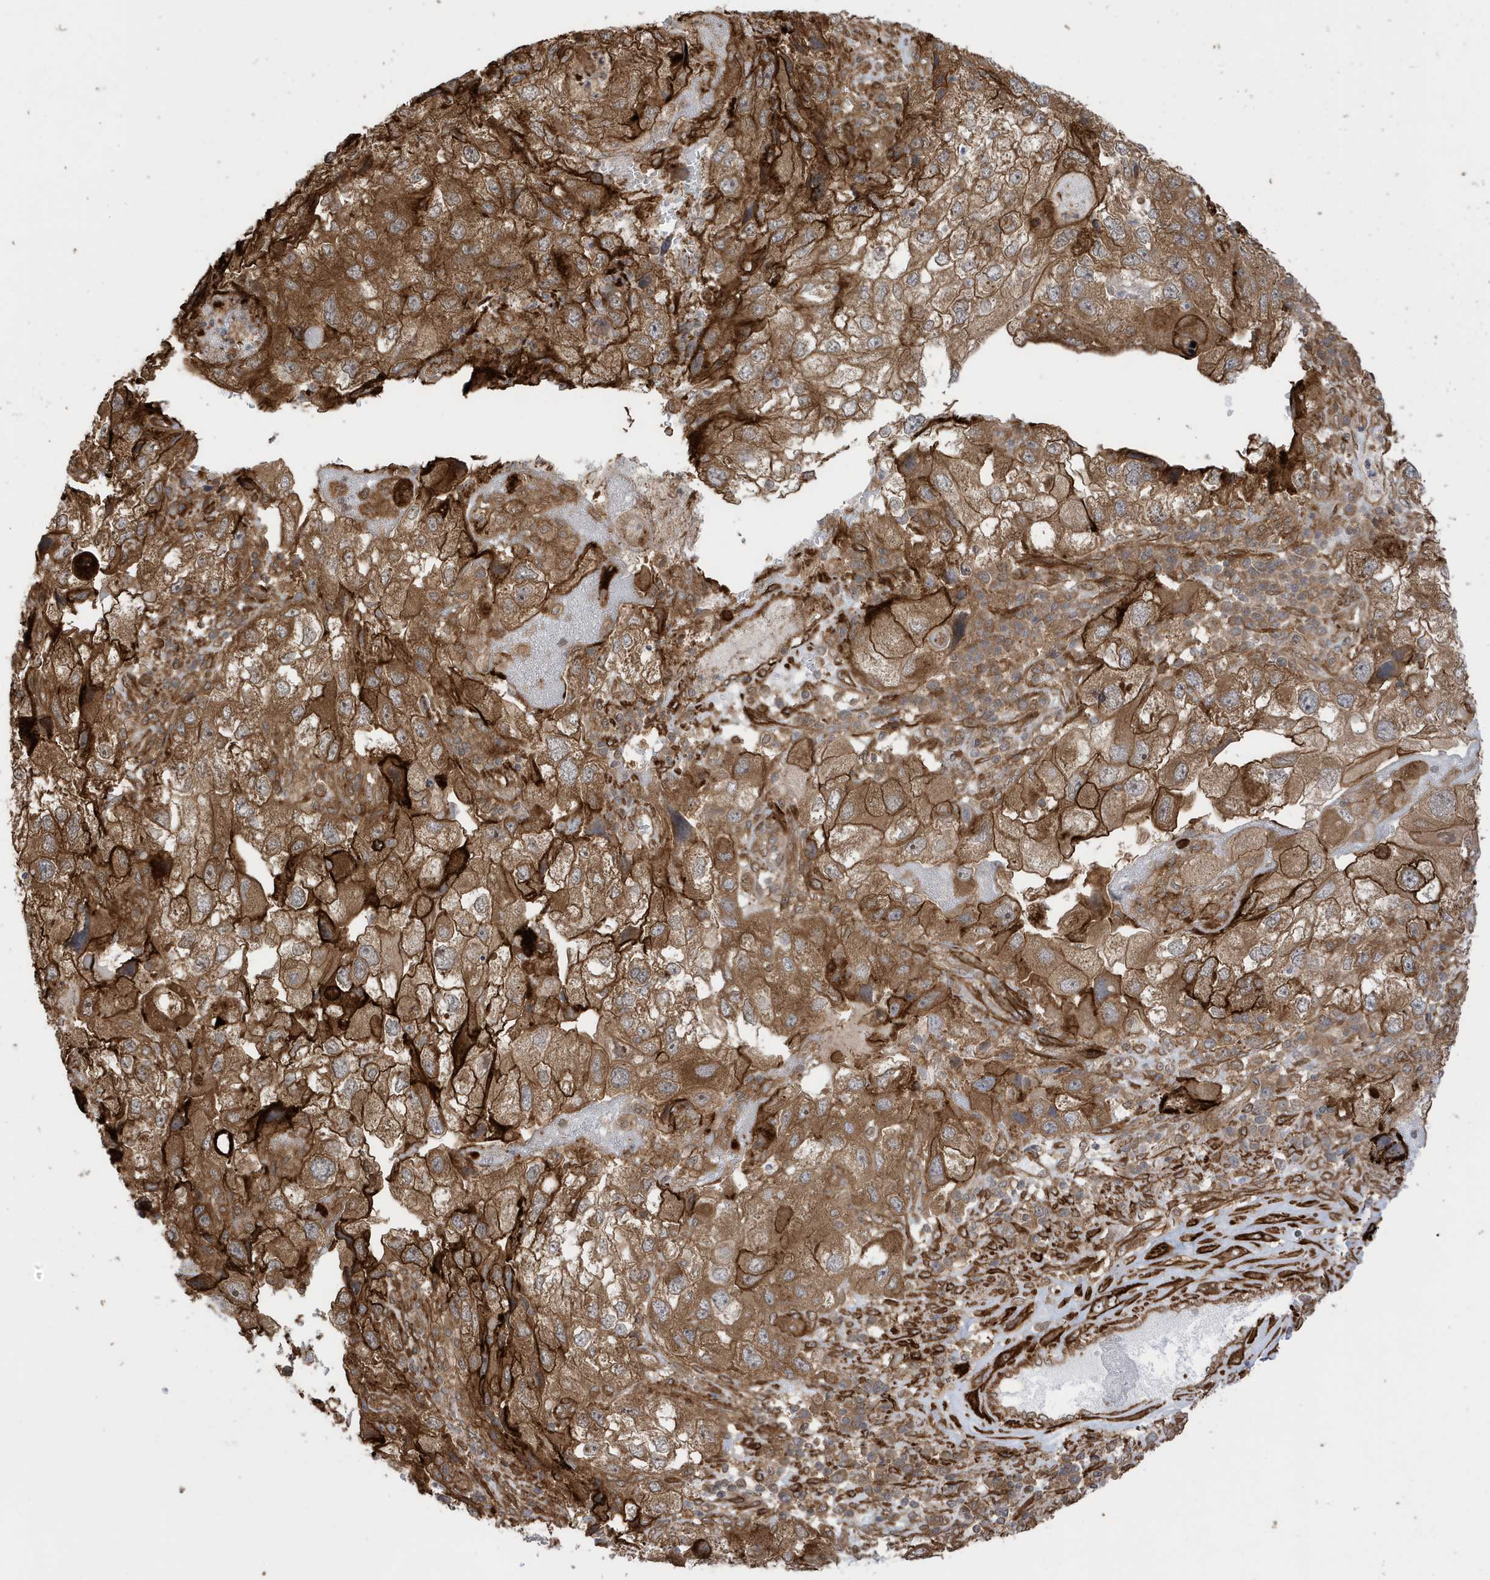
{"staining": {"intensity": "strong", "quantity": ">75%", "location": "cytoplasmic/membranous"}, "tissue": "endometrial cancer", "cell_type": "Tumor cells", "image_type": "cancer", "snomed": [{"axis": "morphology", "description": "Adenocarcinoma, NOS"}, {"axis": "topography", "description": "Endometrium"}], "caption": "There is high levels of strong cytoplasmic/membranous staining in tumor cells of adenocarcinoma (endometrial), as demonstrated by immunohistochemical staining (brown color).", "gene": "CDC42EP3", "patient": {"sex": "female", "age": 49}}